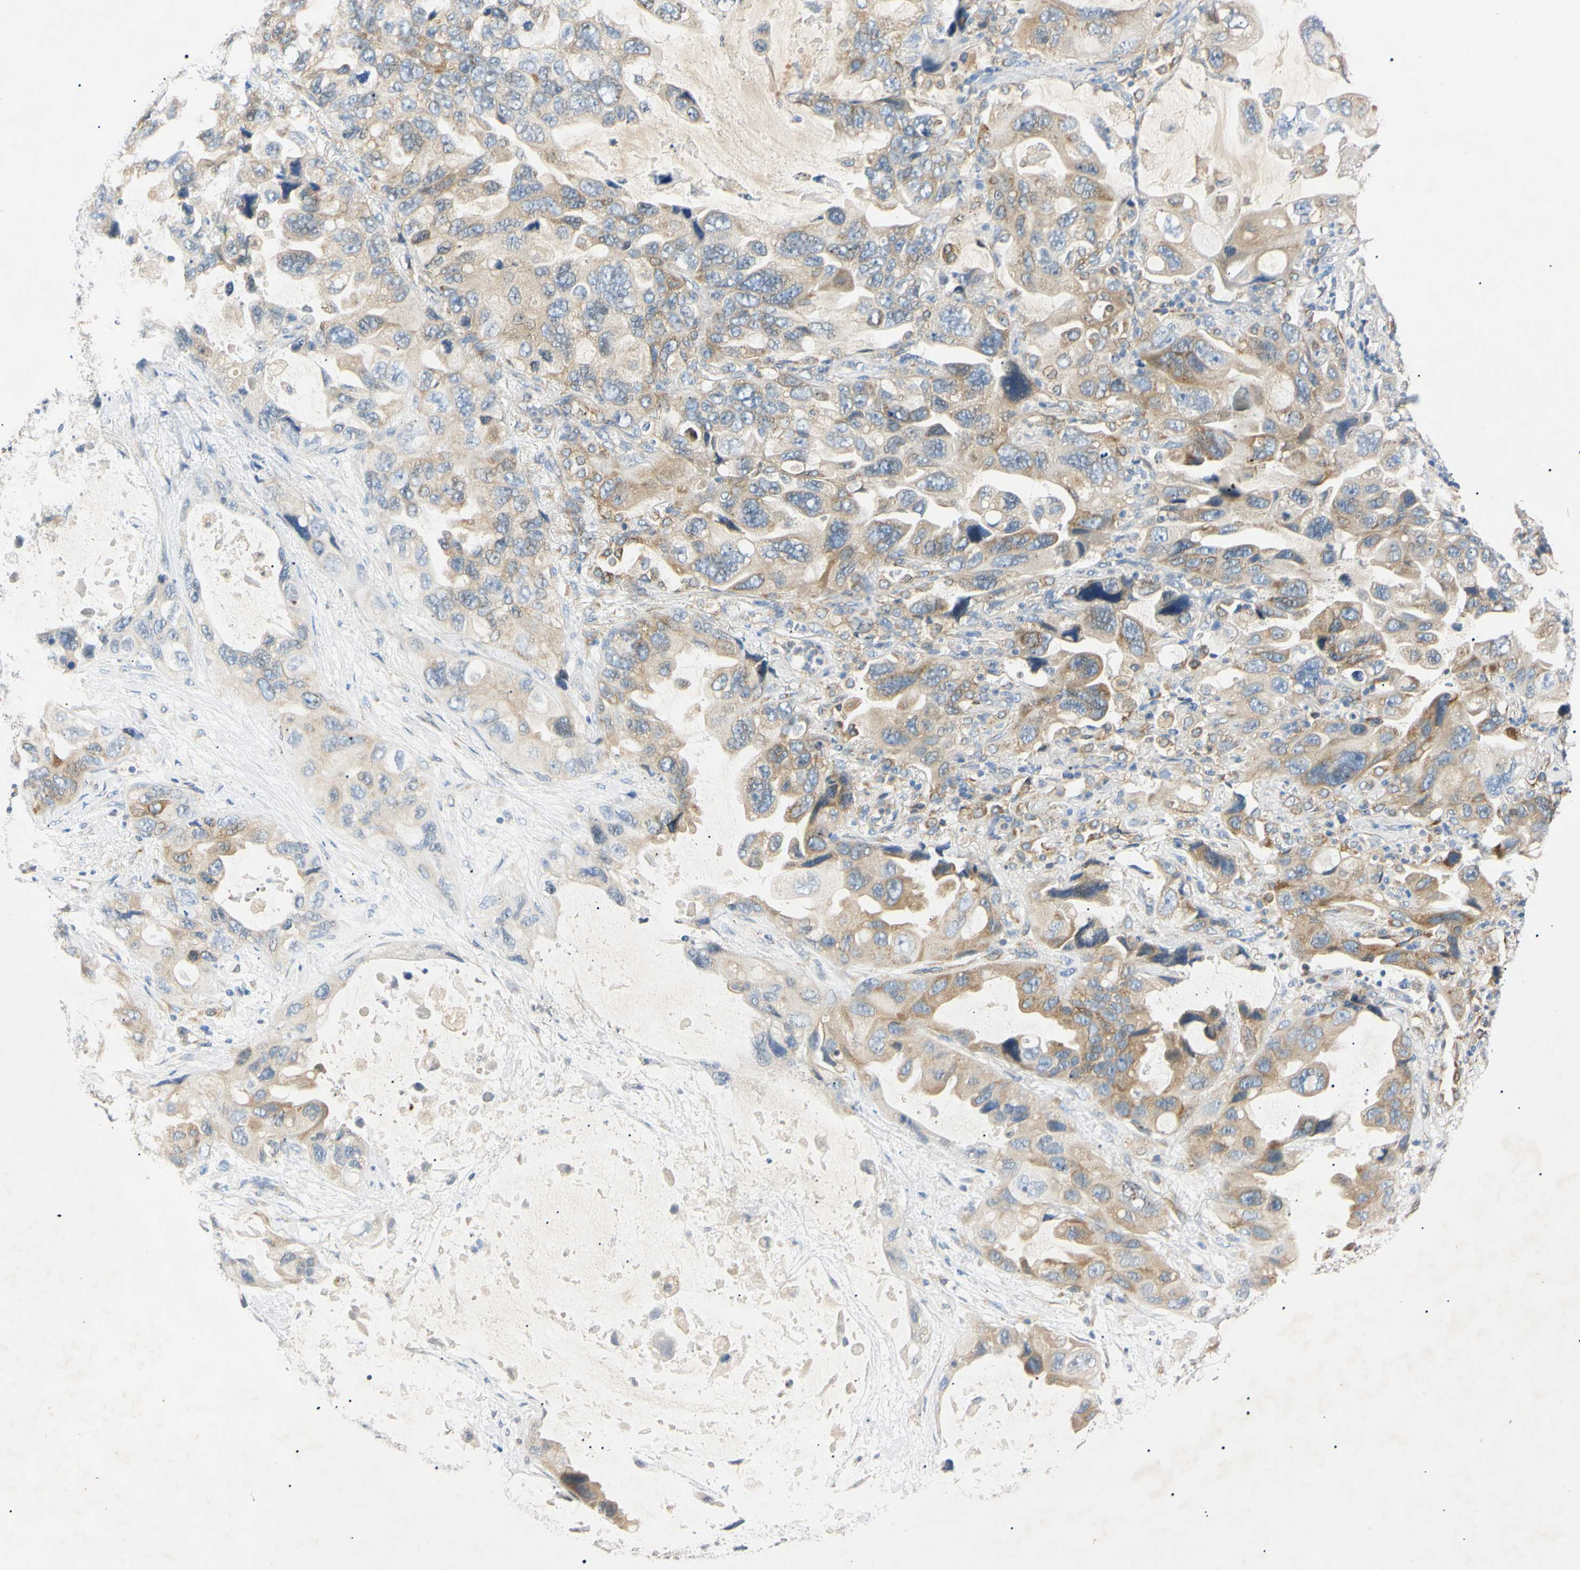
{"staining": {"intensity": "moderate", "quantity": ">75%", "location": "cytoplasmic/membranous"}, "tissue": "lung cancer", "cell_type": "Tumor cells", "image_type": "cancer", "snomed": [{"axis": "morphology", "description": "Squamous cell carcinoma, NOS"}, {"axis": "topography", "description": "Lung"}], "caption": "A histopathology image of human lung cancer stained for a protein exhibits moderate cytoplasmic/membranous brown staining in tumor cells.", "gene": "DNAJB12", "patient": {"sex": "female", "age": 73}}